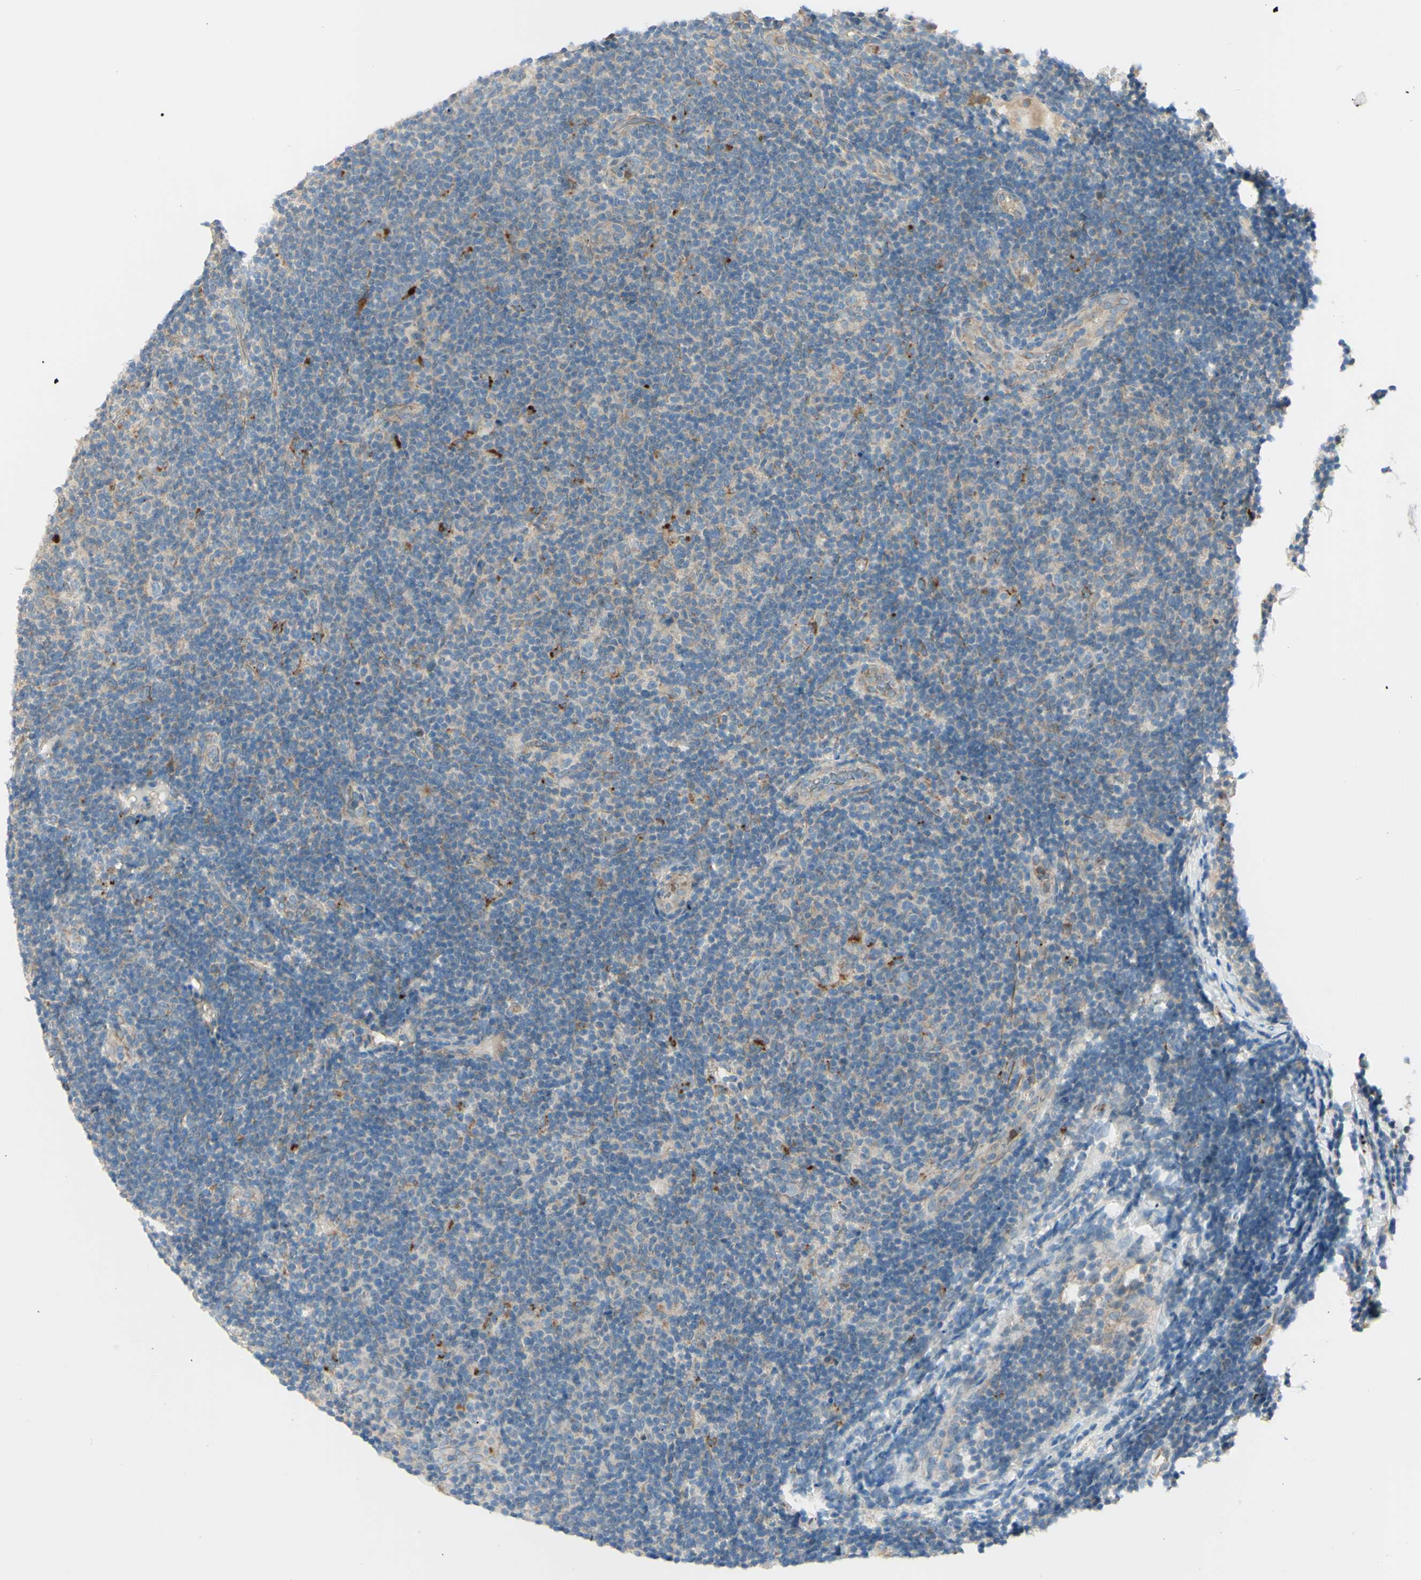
{"staining": {"intensity": "weak", "quantity": "25%-75%", "location": "cytoplasmic/membranous"}, "tissue": "lymphoma", "cell_type": "Tumor cells", "image_type": "cancer", "snomed": [{"axis": "morphology", "description": "Malignant lymphoma, non-Hodgkin's type, Low grade"}, {"axis": "topography", "description": "Lymph node"}], "caption": "Lymphoma tissue demonstrates weak cytoplasmic/membranous positivity in approximately 25%-75% of tumor cells, visualized by immunohistochemistry.", "gene": "LMTK2", "patient": {"sex": "male", "age": 83}}